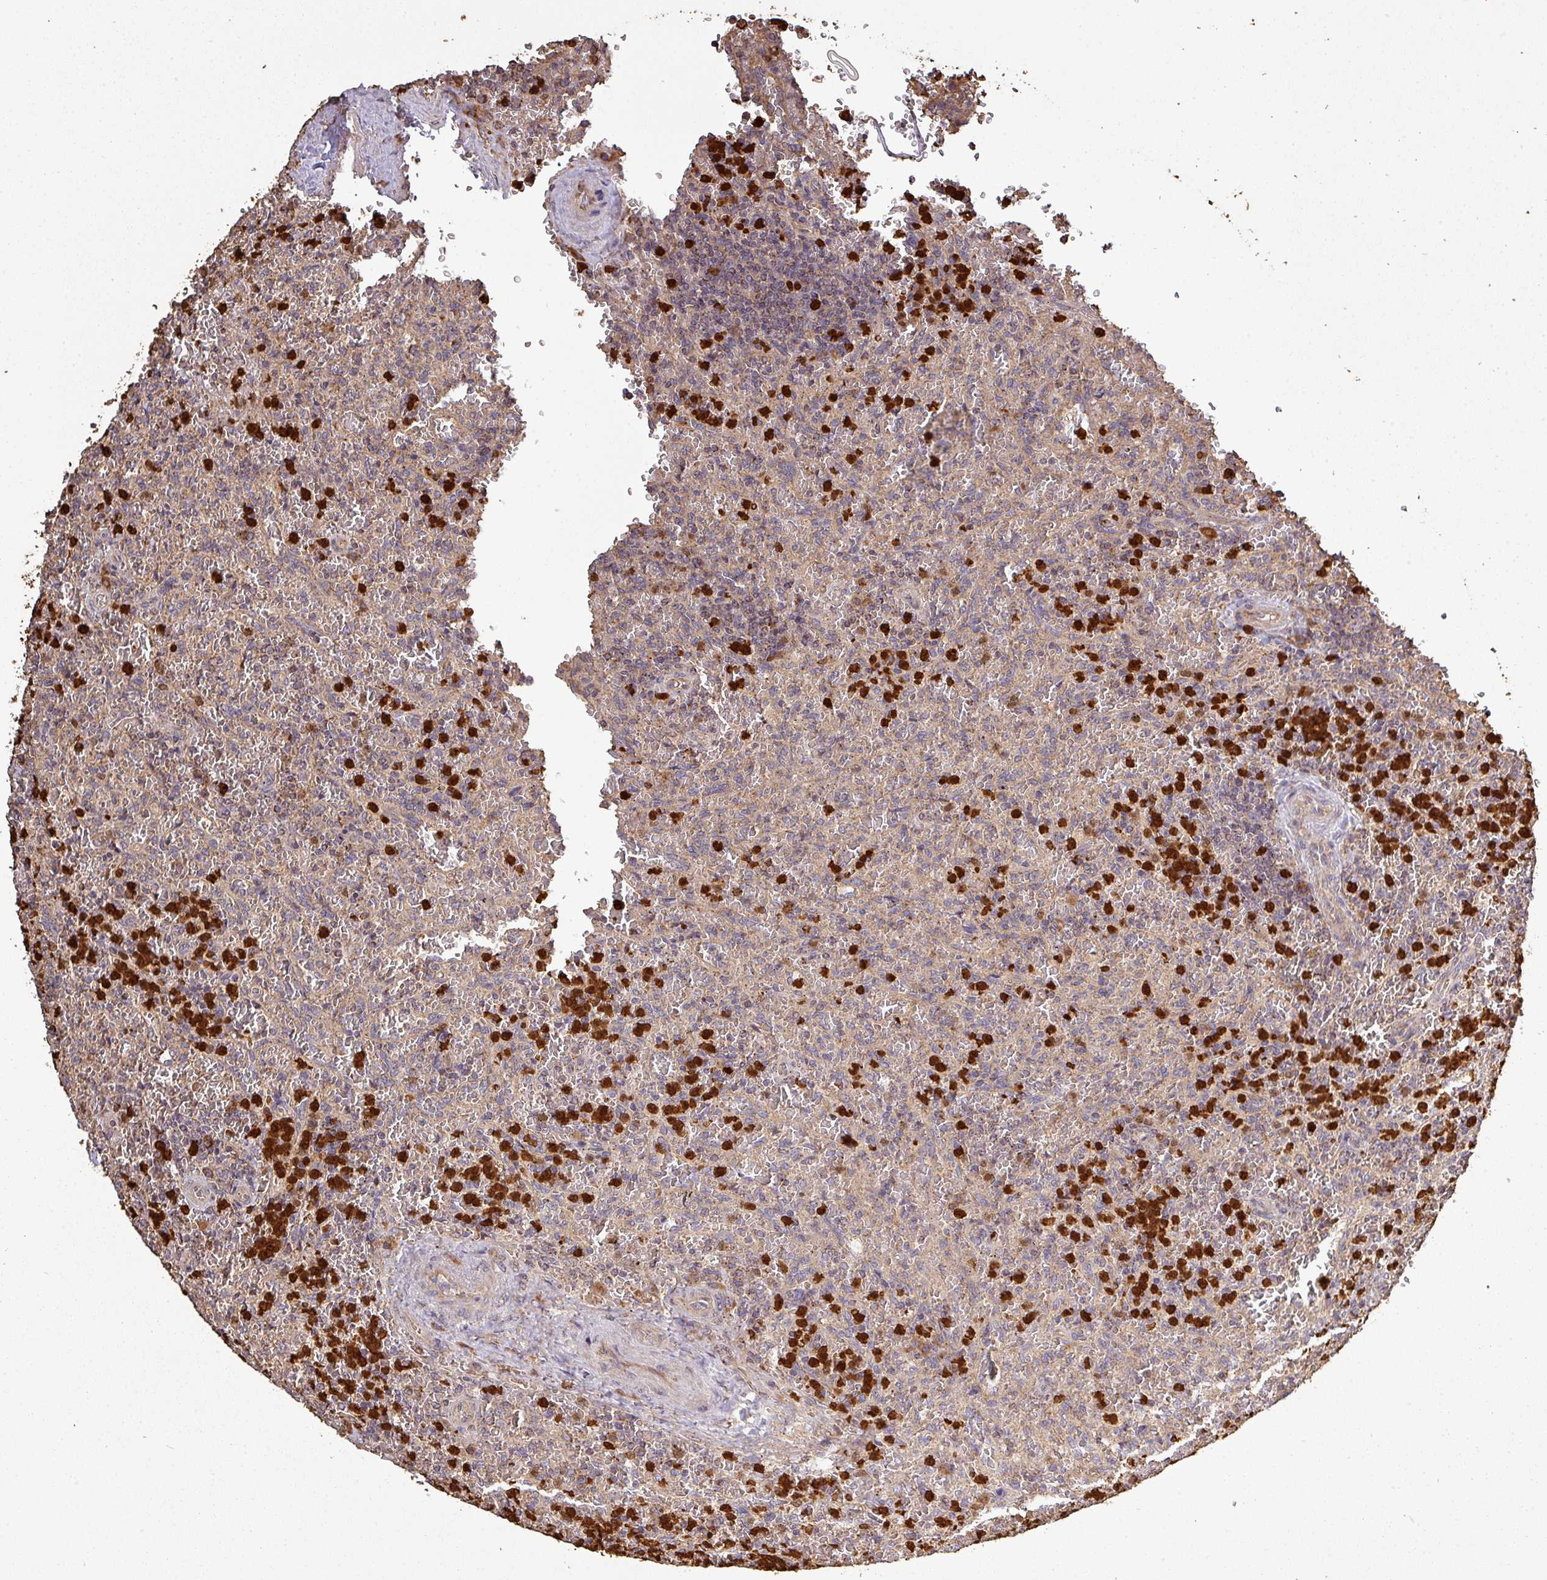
{"staining": {"intensity": "weak", "quantity": "<25%", "location": "cytoplasmic/membranous"}, "tissue": "lymphoma", "cell_type": "Tumor cells", "image_type": "cancer", "snomed": [{"axis": "morphology", "description": "Malignant lymphoma, non-Hodgkin's type, Low grade"}, {"axis": "topography", "description": "Spleen"}], "caption": "Tumor cells show no significant protein expression in lymphoma.", "gene": "PLEKHM1", "patient": {"sex": "female", "age": 64}}